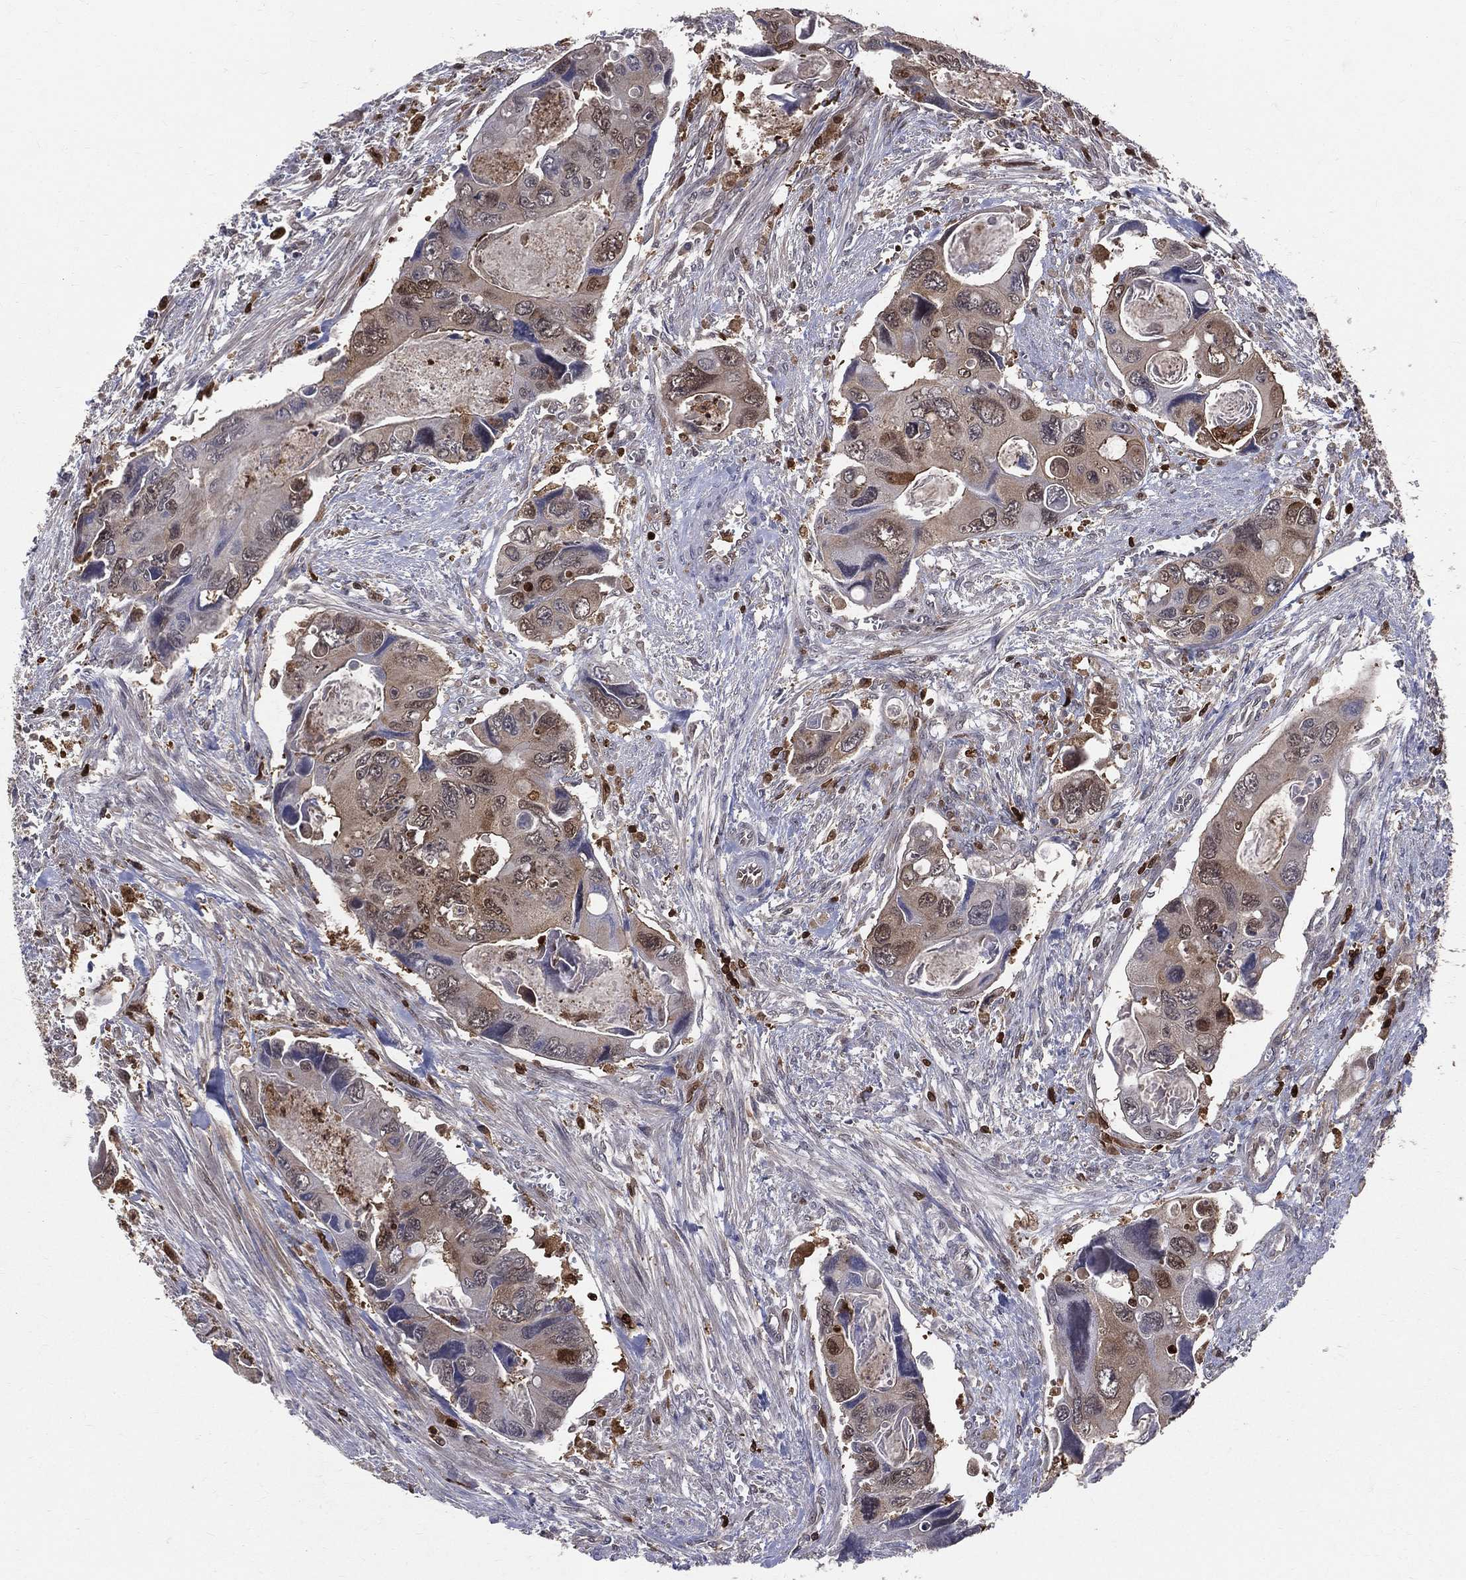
{"staining": {"intensity": "moderate", "quantity": "<25%", "location": "nuclear"}, "tissue": "colorectal cancer", "cell_type": "Tumor cells", "image_type": "cancer", "snomed": [{"axis": "morphology", "description": "Adenocarcinoma, NOS"}, {"axis": "topography", "description": "Rectum"}], "caption": "Immunohistochemistry image of colorectal adenocarcinoma stained for a protein (brown), which exhibits low levels of moderate nuclear staining in about <25% of tumor cells.", "gene": "ENO1", "patient": {"sex": "male", "age": 62}}